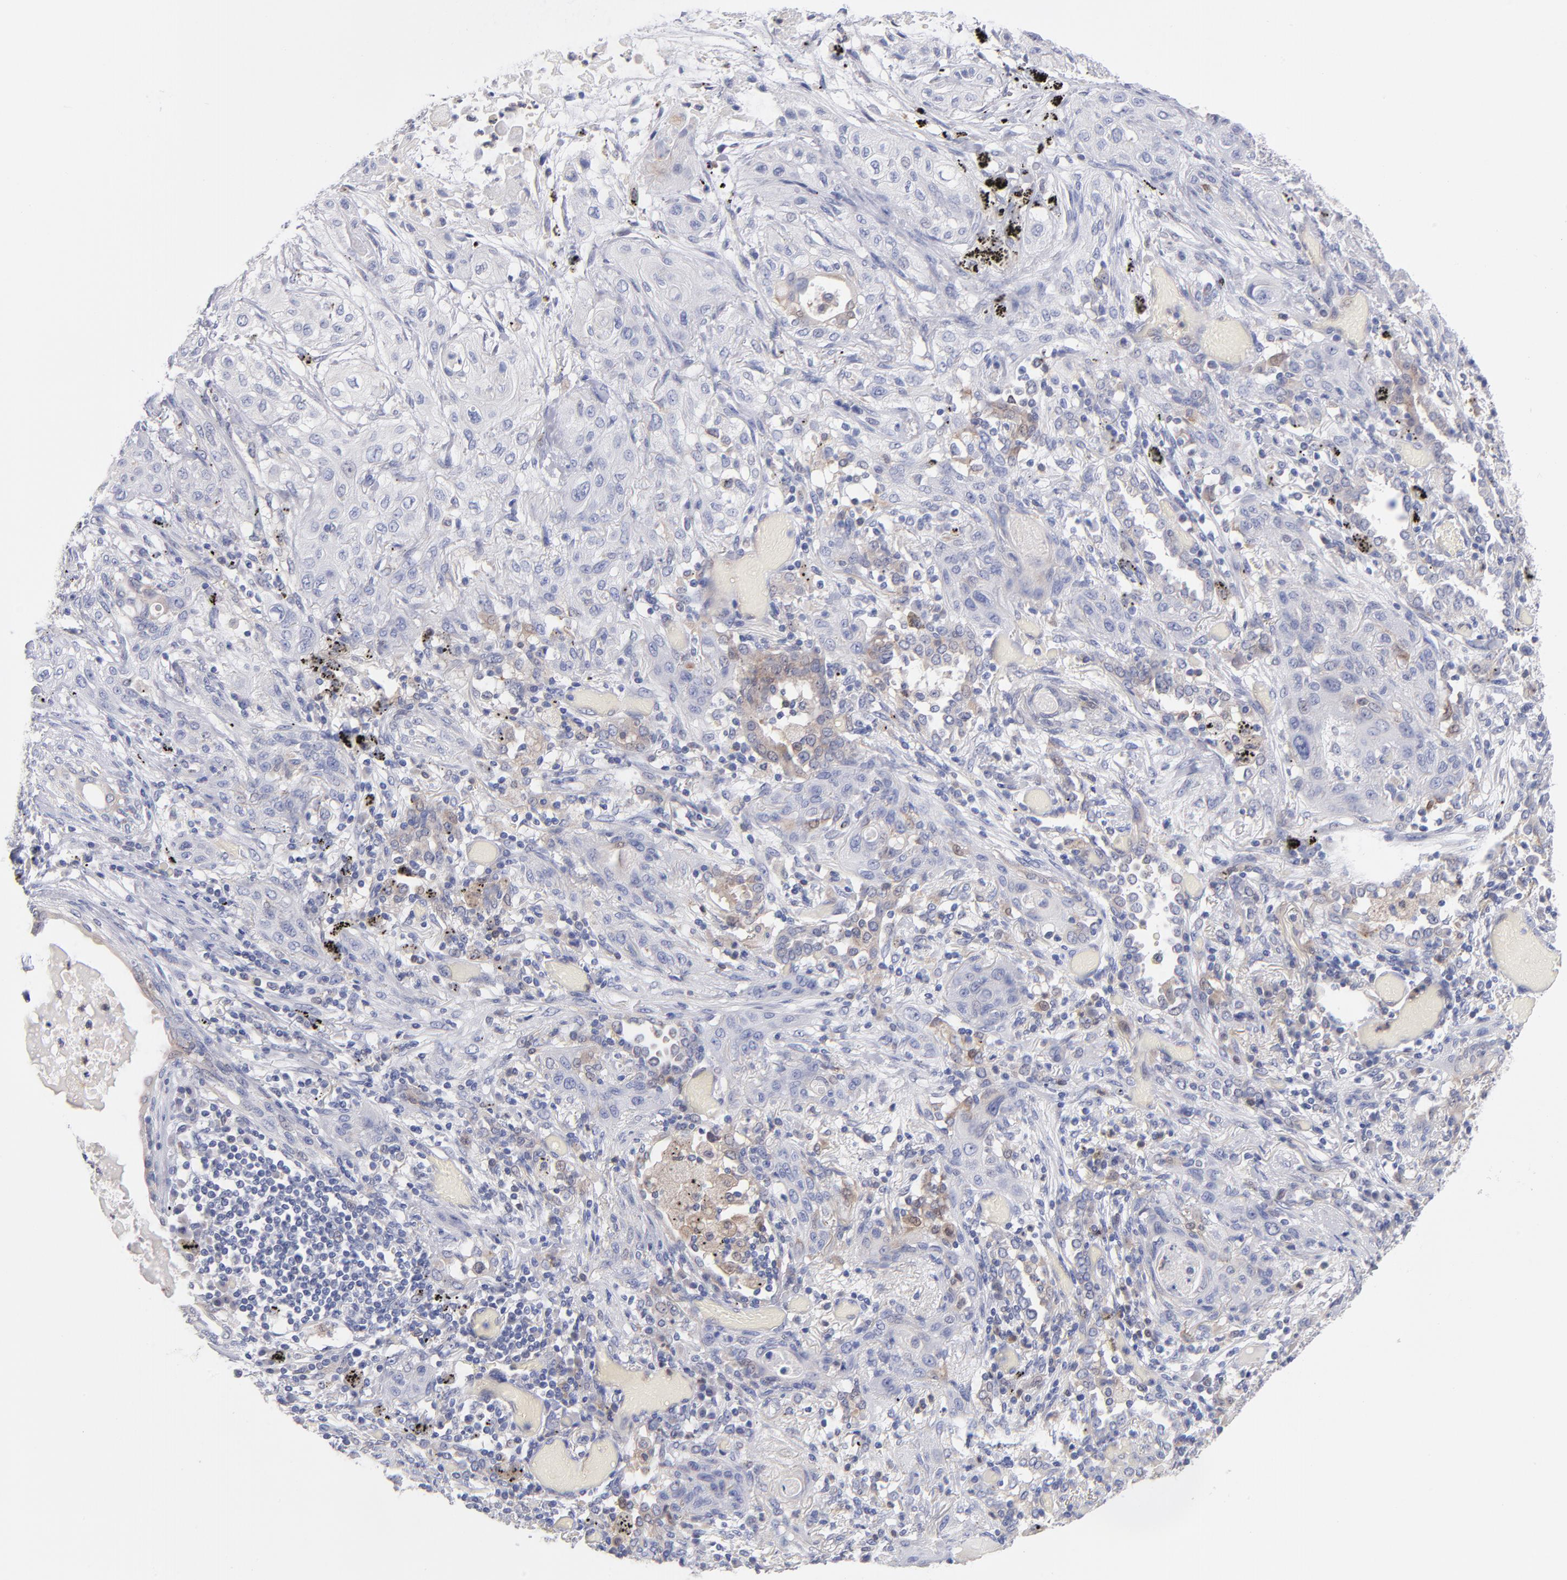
{"staining": {"intensity": "weak", "quantity": "<25%", "location": "cytoplasmic/membranous"}, "tissue": "lung cancer", "cell_type": "Tumor cells", "image_type": "cancer", "snomed": [{"axis": "morphology", "description": "Squamous cell carcinoma, NOS"}, {"axis": "topography", "description": "Lung"}], "caption": "Immunohistochemistry image of lung cancer (squamous cell carcinoma) stained for a protein (brown), which shows no positivity in tumor cells.", "gene": "BID", "patient": {"sex": "female", "age": 47}}